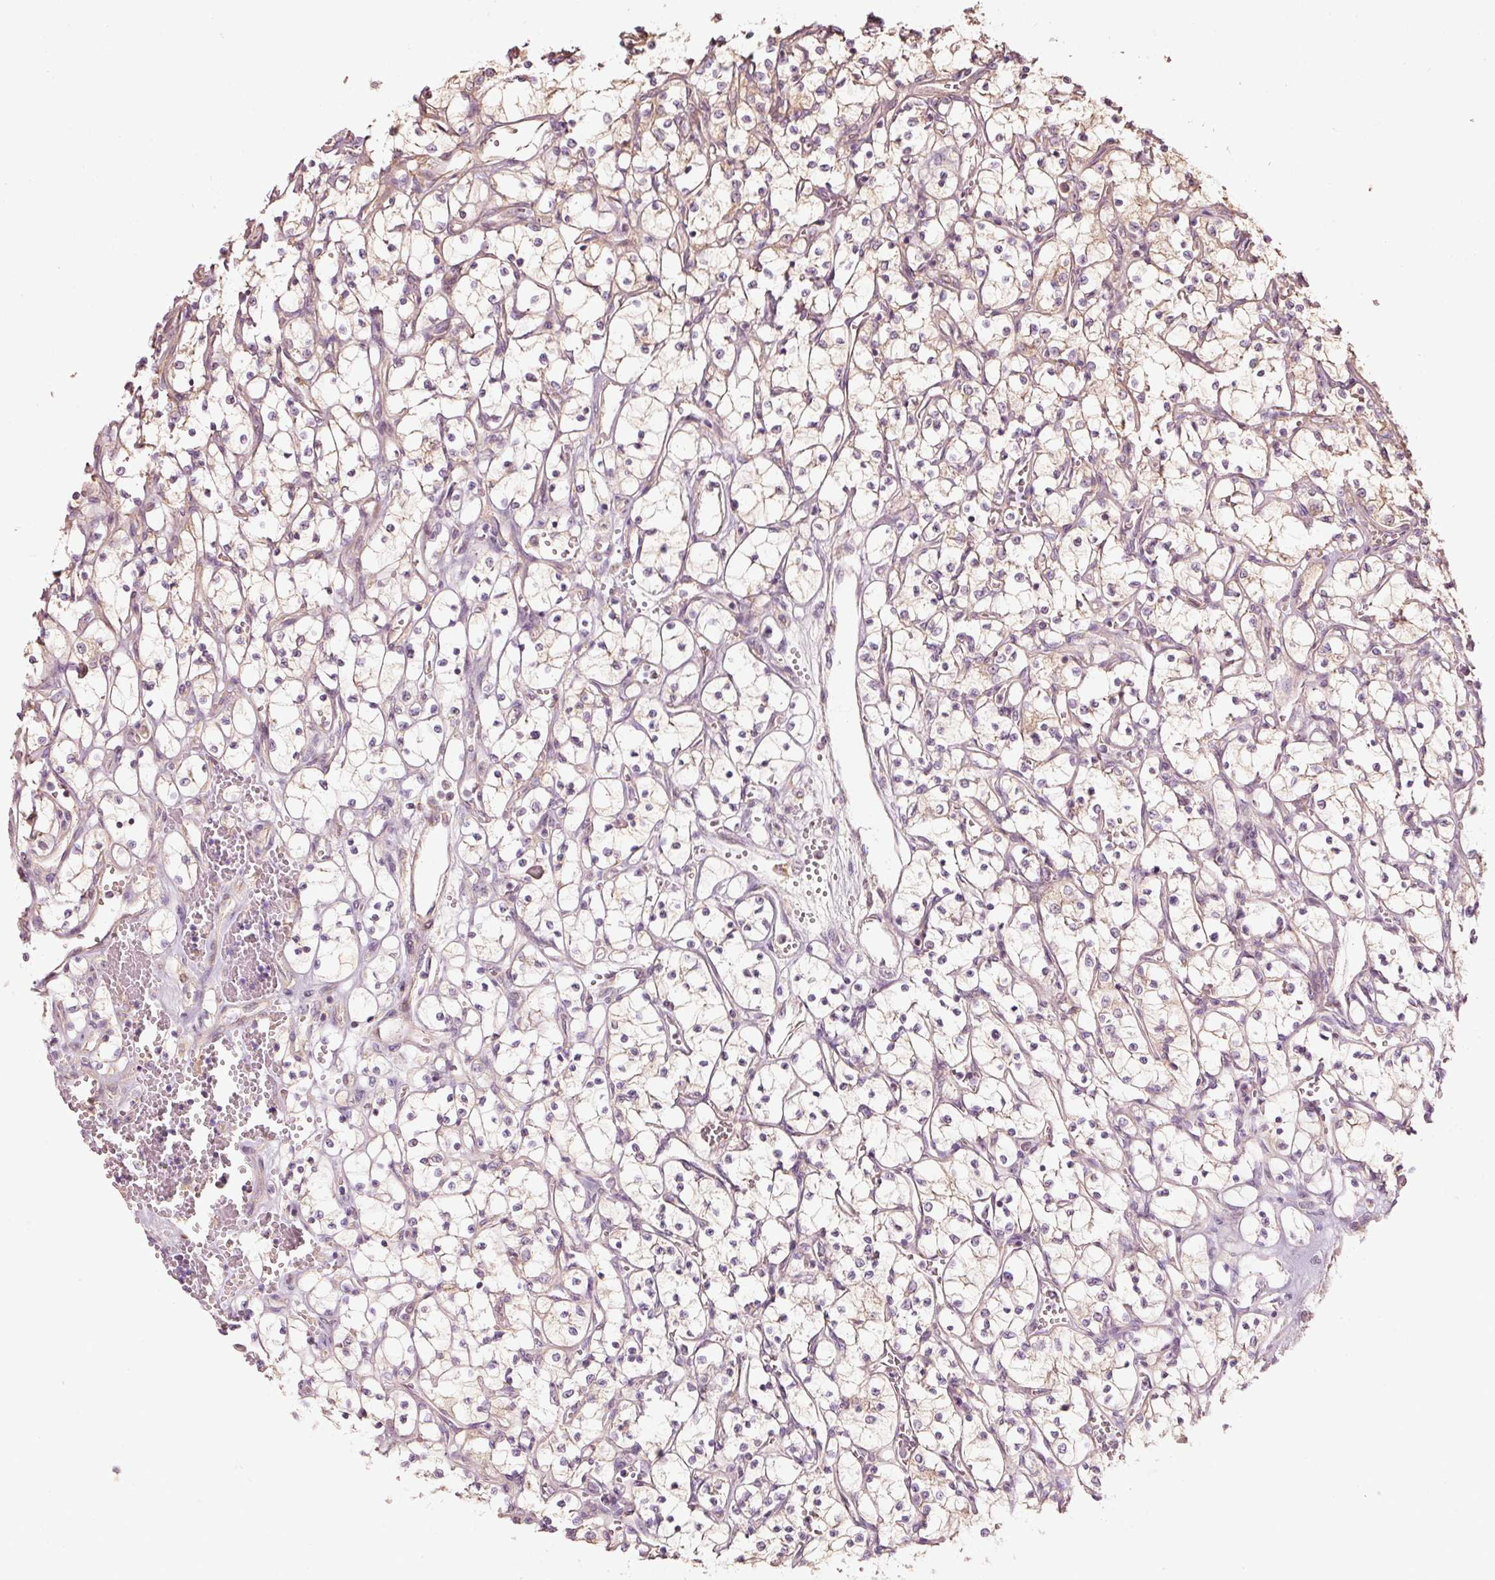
{"staining": {"intensity": "weak", "quantity": "25%-75%", "location": "cytoplasmic/membranous"}, "tissue": "renal cancer", "cell_type": "Tumor cells", "image_type": "cancer", "snomed": [{"axis": "morphology", "description": "Adenocarcinoma, NOS"}, {"axis": "topography", "description": "Kidney"}], "caption": "Approximately 25%-75% of tumor cells in adenocarcinoma (renal) display weak cytoplasmic/membranous protein expression as visualized by brown immunohistochemical staining.", "gene": "MAP10", "patient": {"sex": "female", "age": 69}}